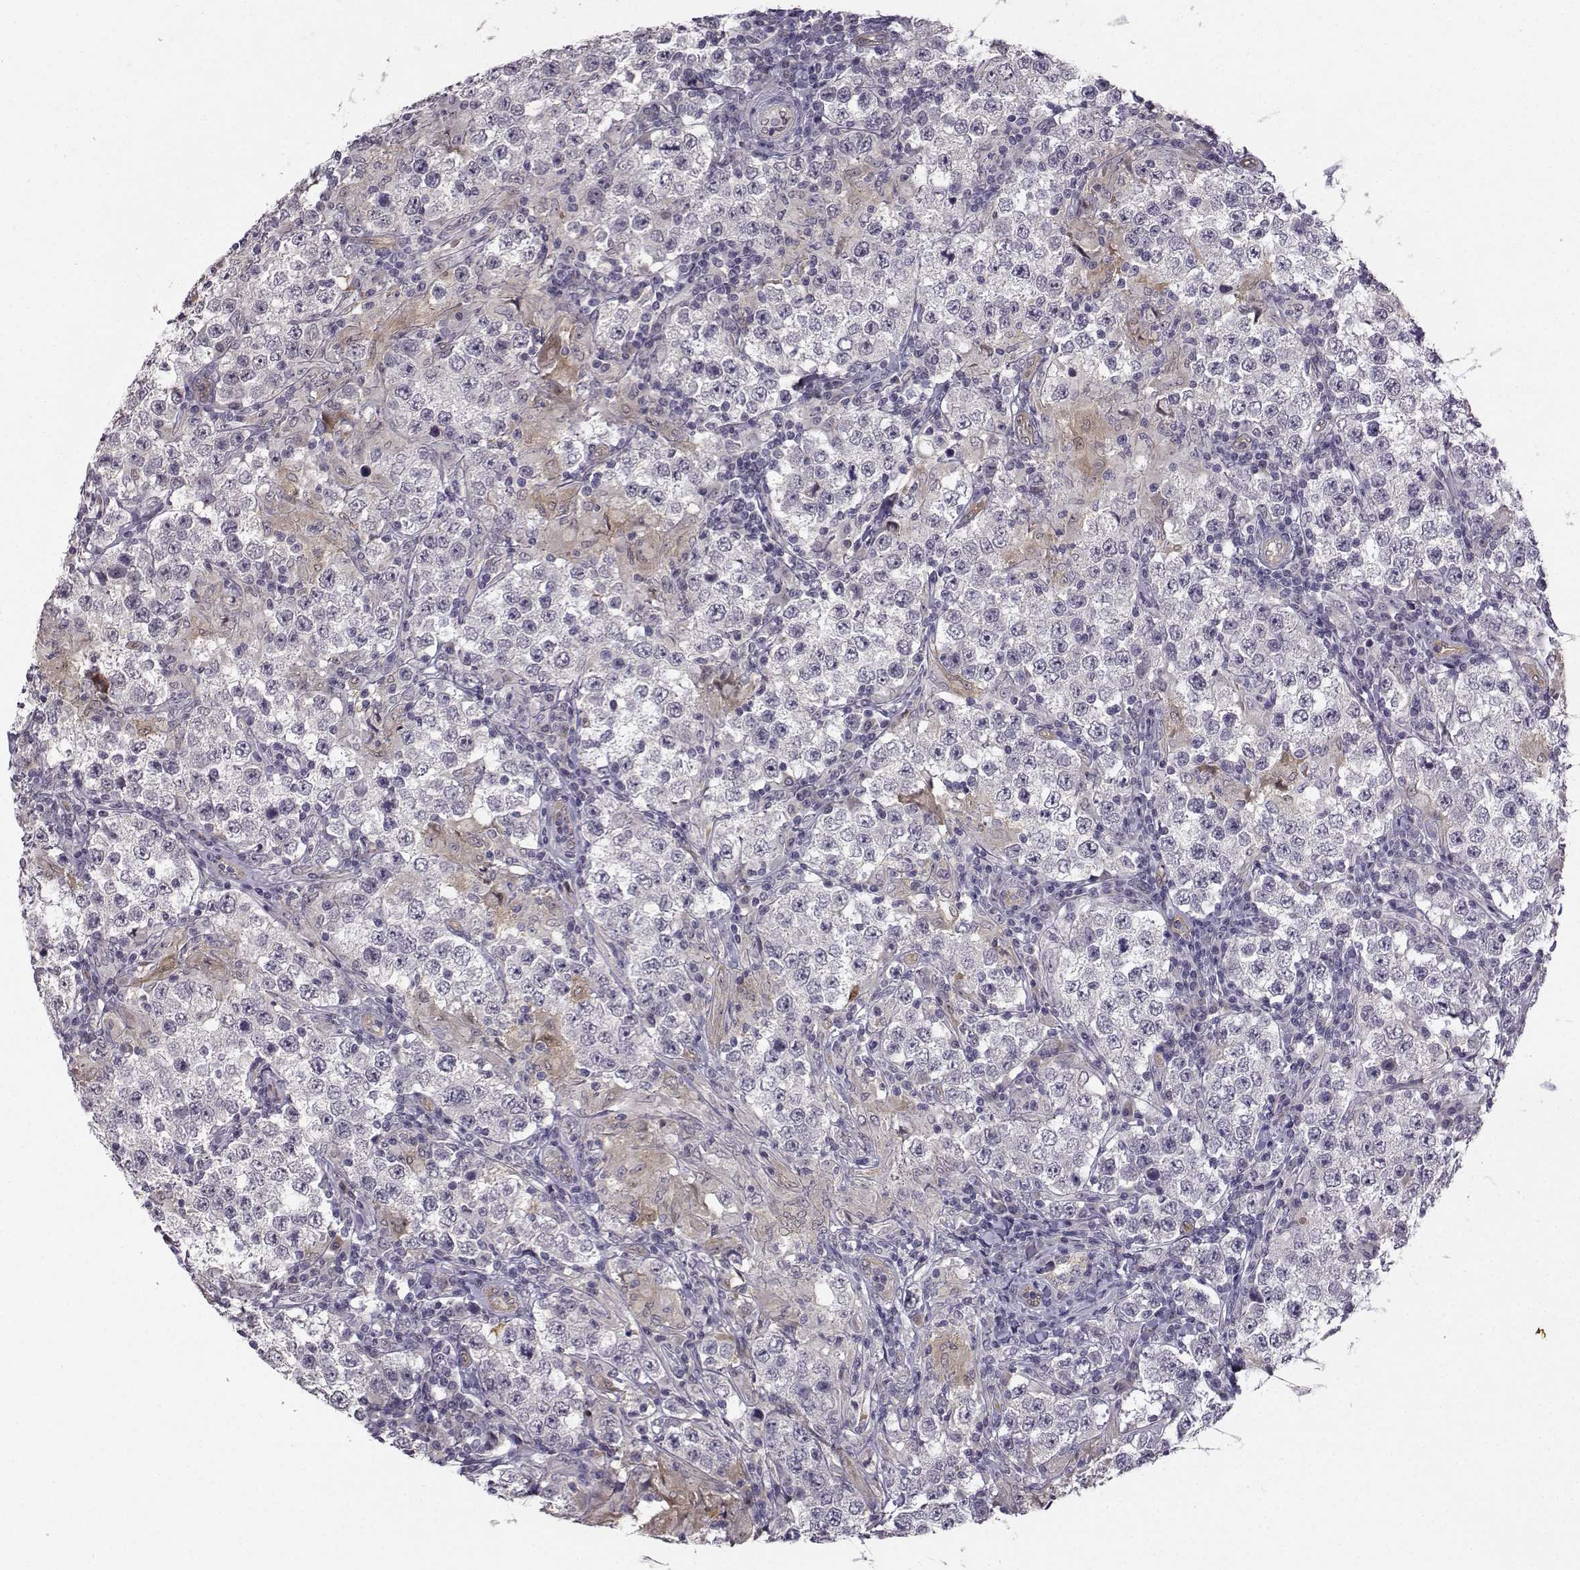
{"staining": {"intensity": "negative", "quantity": "none", "location": "none"}, "tissue": "testis cancer", "cell_type": "Tumor cells", "image_type": "cancer", "snomed": [{"axis": "morphology", "description": "Seminoma, NOS"}, {"axis": "morphology", "description": "Carcinoma, Embryonal, NOS"}, {"axis": "topography", "description": "Testis"}], "caption": "Human testis embryonal carcinoma stained for a protein using immunohistochemistry demonstrates no staining in tumor cells.", "gene": "NQO1", "patient": {"sex": "male", "age": 41}}